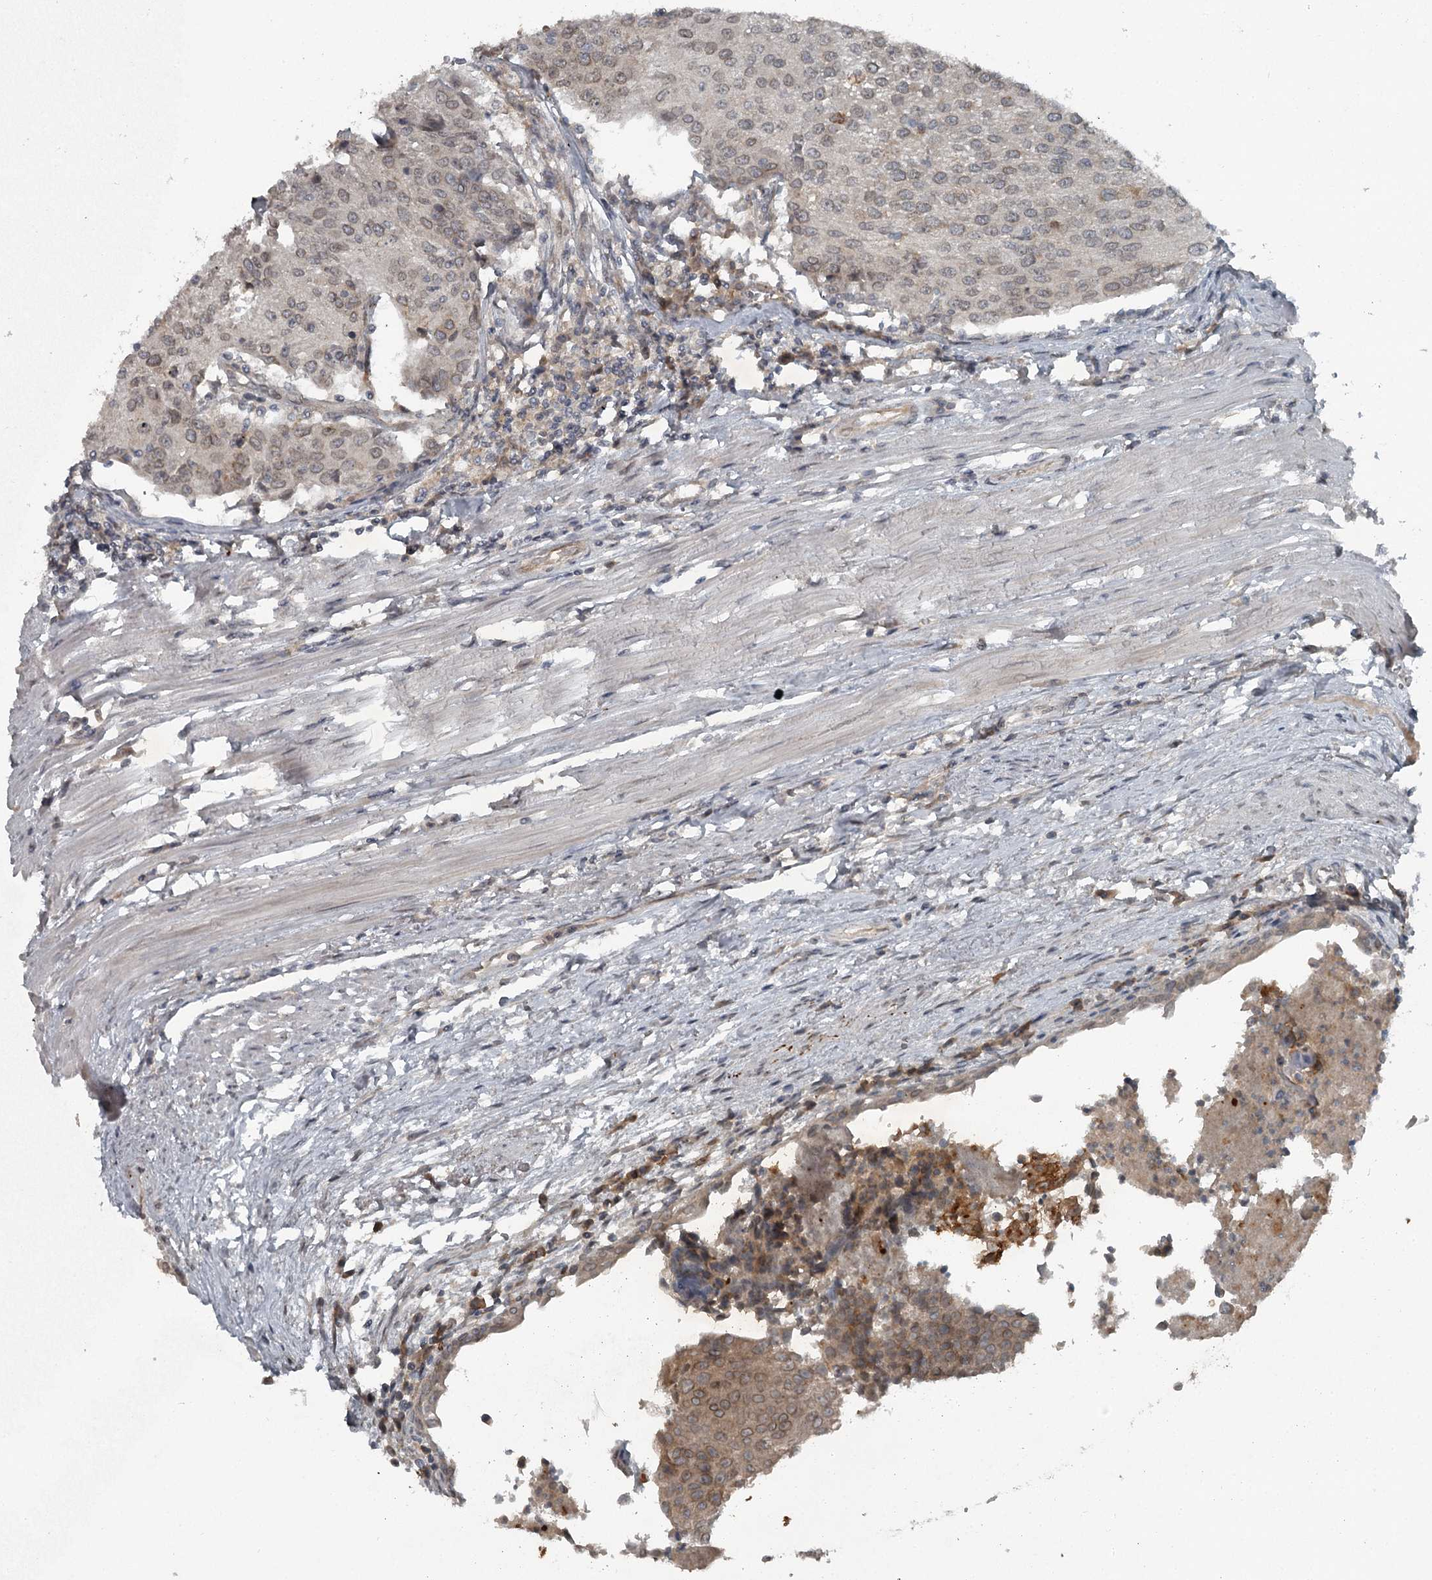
{"staining": {"intensity": "weak", "quantity": "<25%", "location": "cytoplasmic/membranous,nuclear"}, "tissue": "urothelial cancer", "cell_type": "Tumor cells", "image_type": "cancer", "snomed": [{"axis": "morphology", "description": "Urothelial carcinoma, High grade"}, {"axis": "topography", "description": "Urinary bladder"}], "caption": "DAB (3,3'-diaminobenzidine) immunohistochemical staining of urothelial cancer displays no significant expression in tumor cells.", "gene": "SLC39A8", "patient": {"sex": "female", "age": 85}}